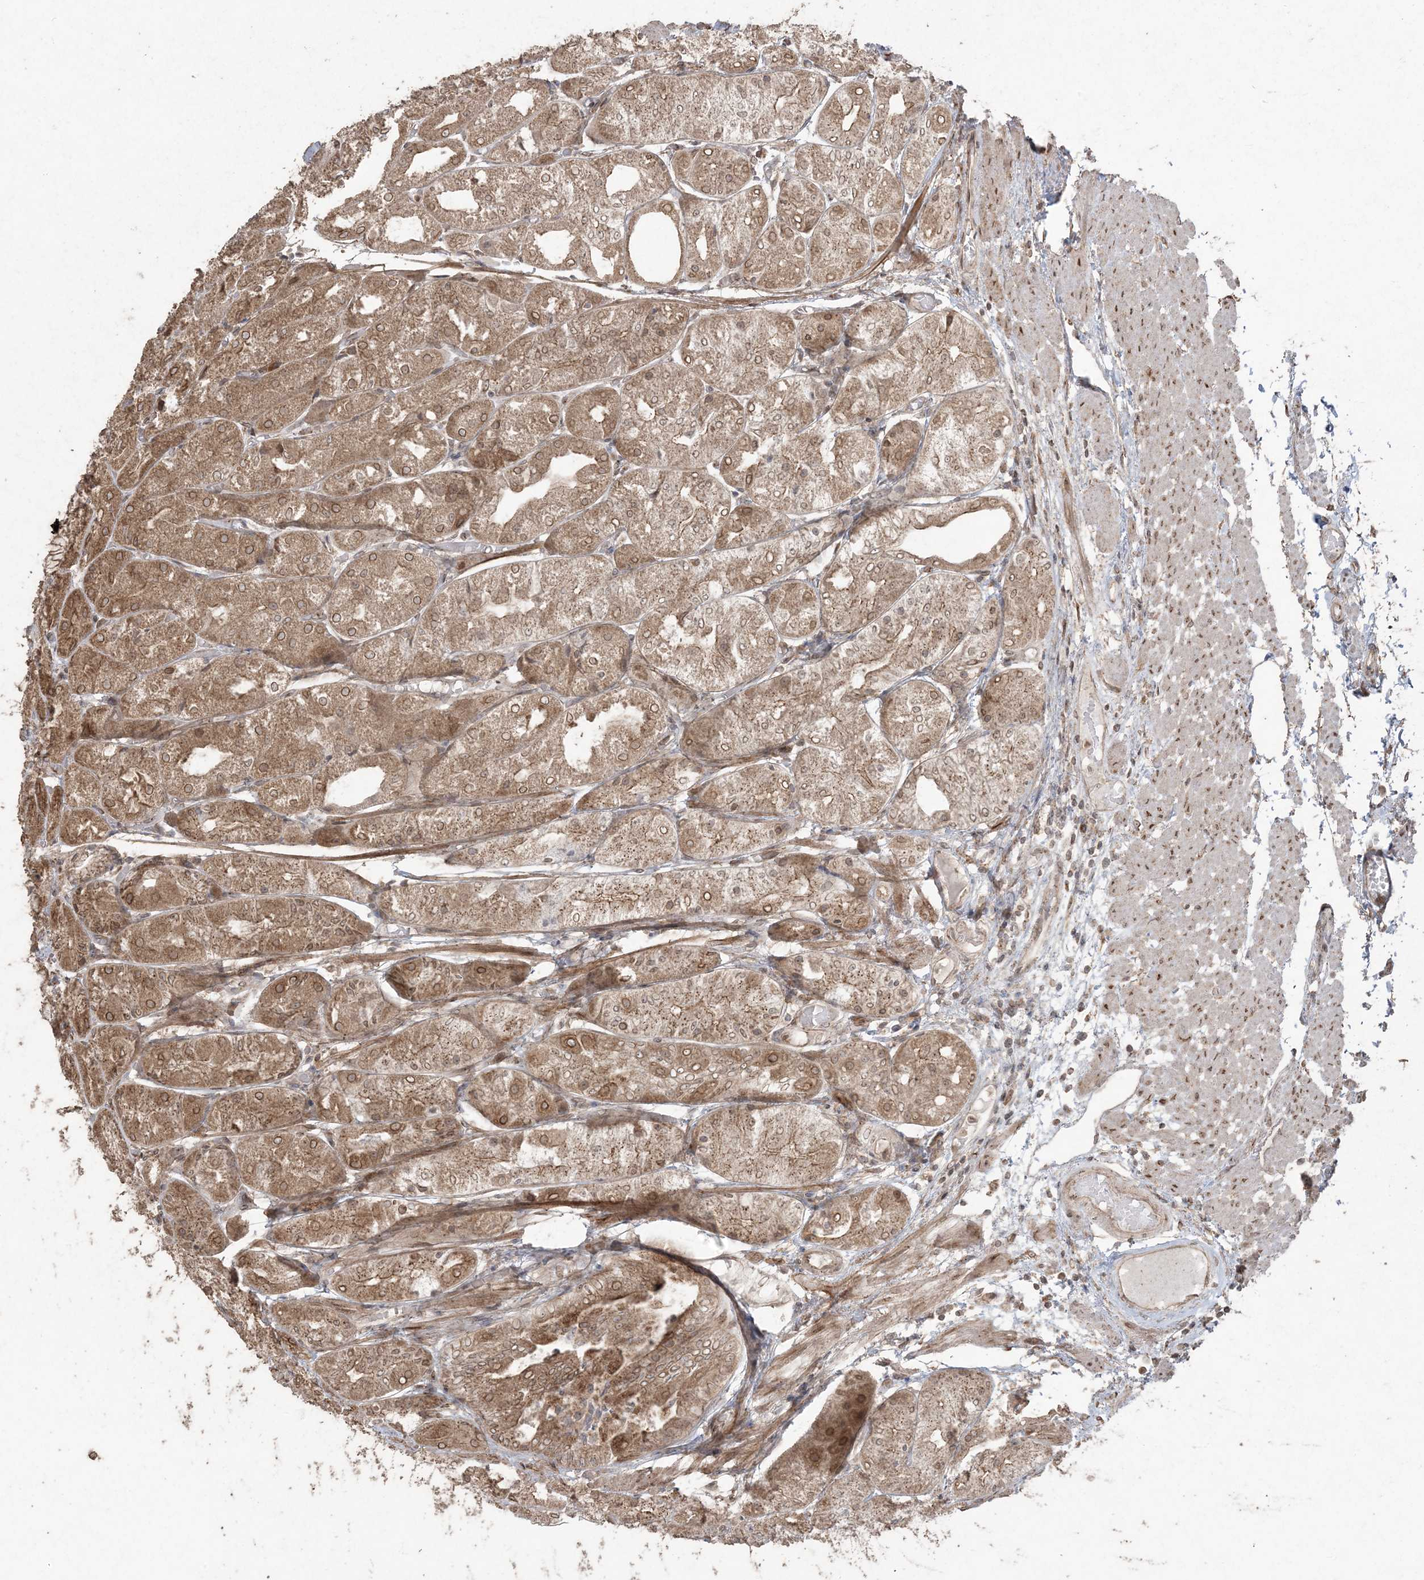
{"staining": {"intensity": "moderate", "quantity": ">75%", "location": "cytoplasmic/membranous"}, "tissue": "stomach", "cell_type": "Glandular cells", "image_type": "normal", "snomed": [{"axis": "morphology", "description": "Normal tissue, NOS"}, {"axis": "topography", "description": "Stomach, upper"}], "caption": "A high-resolution image shows IHC staining of unremarkable stomach, which reveals moderate cytoplasmic/membranous positivity in approximately >75% of glandular cells.", "gene": "DDX19B", "patient": {"sex": "male", "age": 72}}